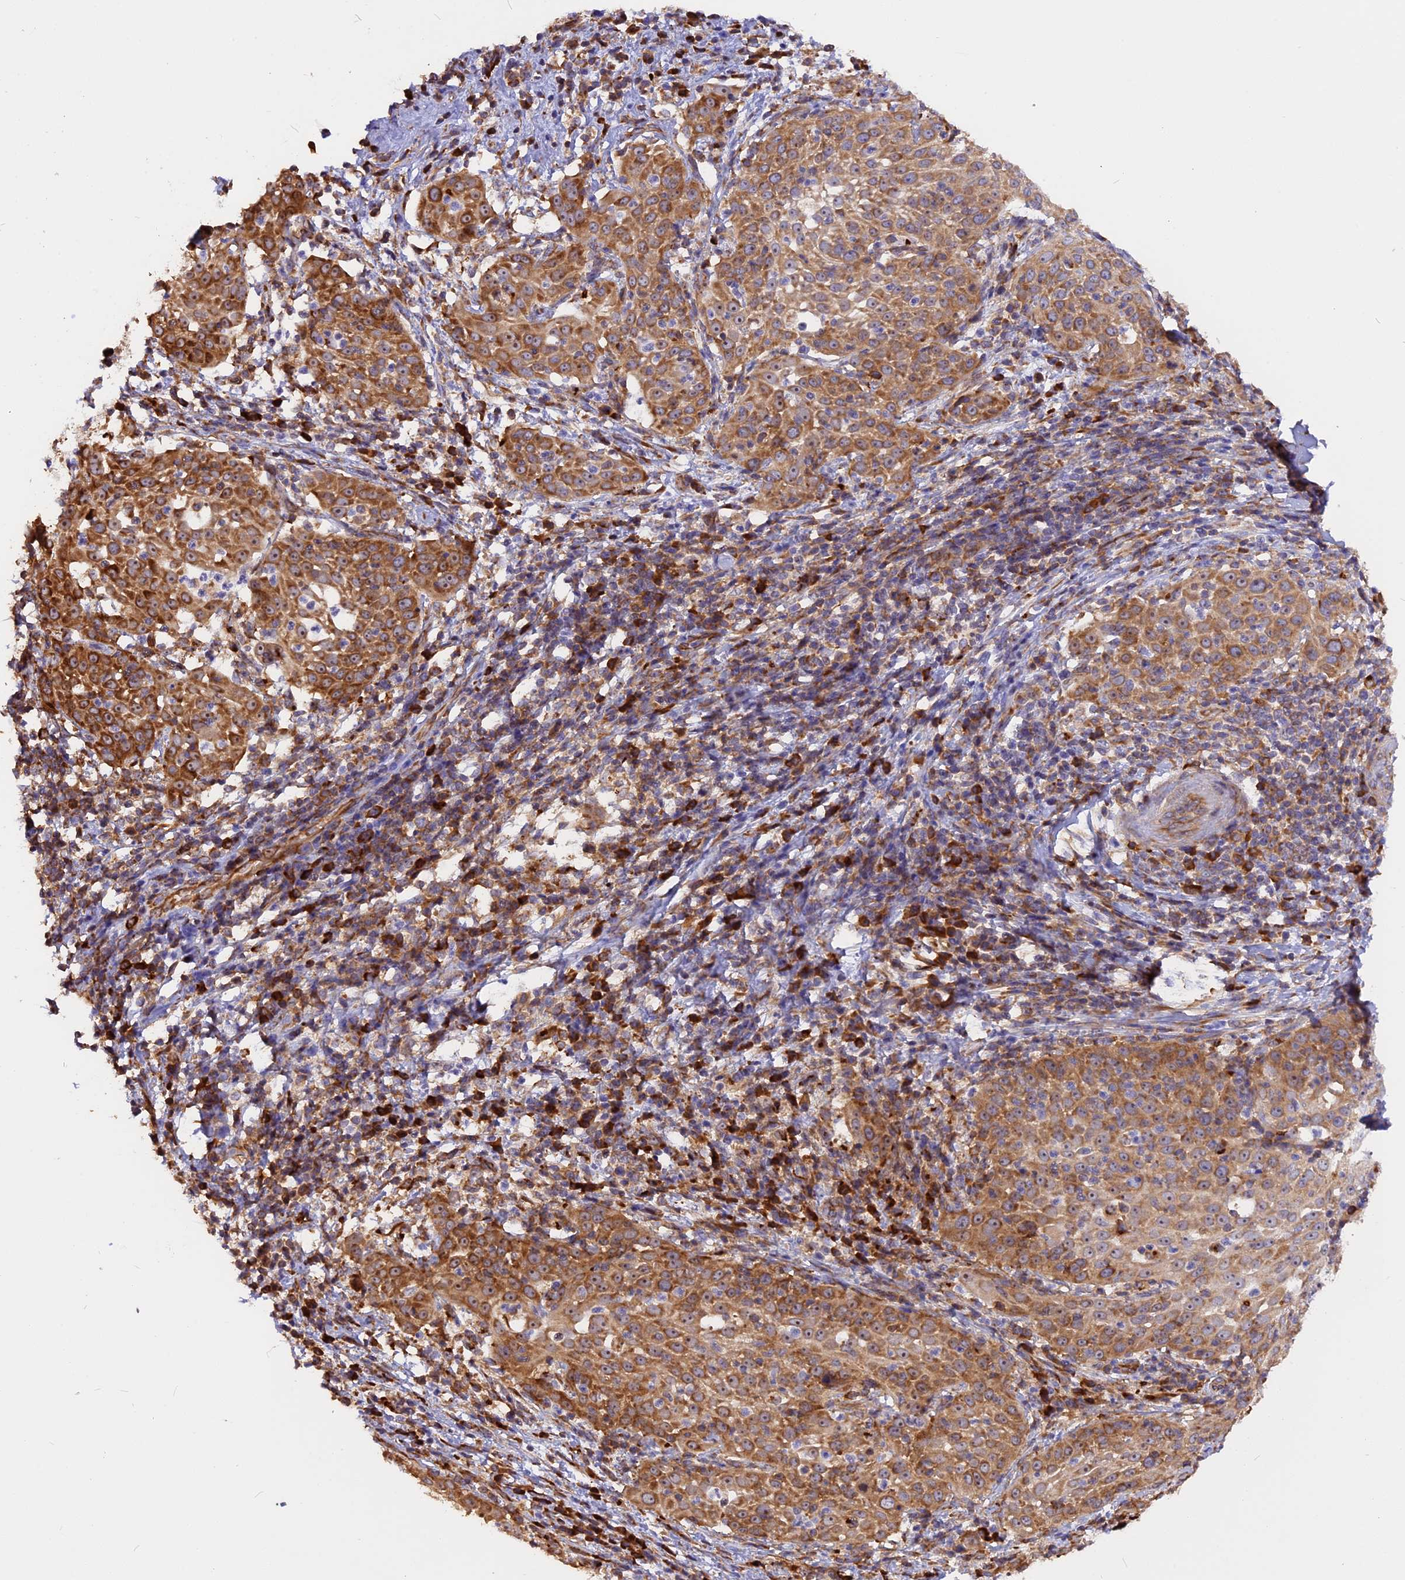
{"staining": {"intensity": "moderate", "quantity": ">75%", "location": "cytoplasmic/membranous,nuclear"}, "tissue": "cervical cancer", "cell_type": "Tumor cells", "image_type": "cancer", "snomed": [{"axis": "morphology", "description": "Squamous cell carcinoma, NOS"}, {"axis": "topography", "description": "Cervix"}], "caption": "An image of human cervical cancer stained for a protein reveals moderate cytoplasmic/membranous and nuclear brown staining in tumor cells.", "gene": "GNPTAB", "patient": {"sex": "female", "age": 57}}